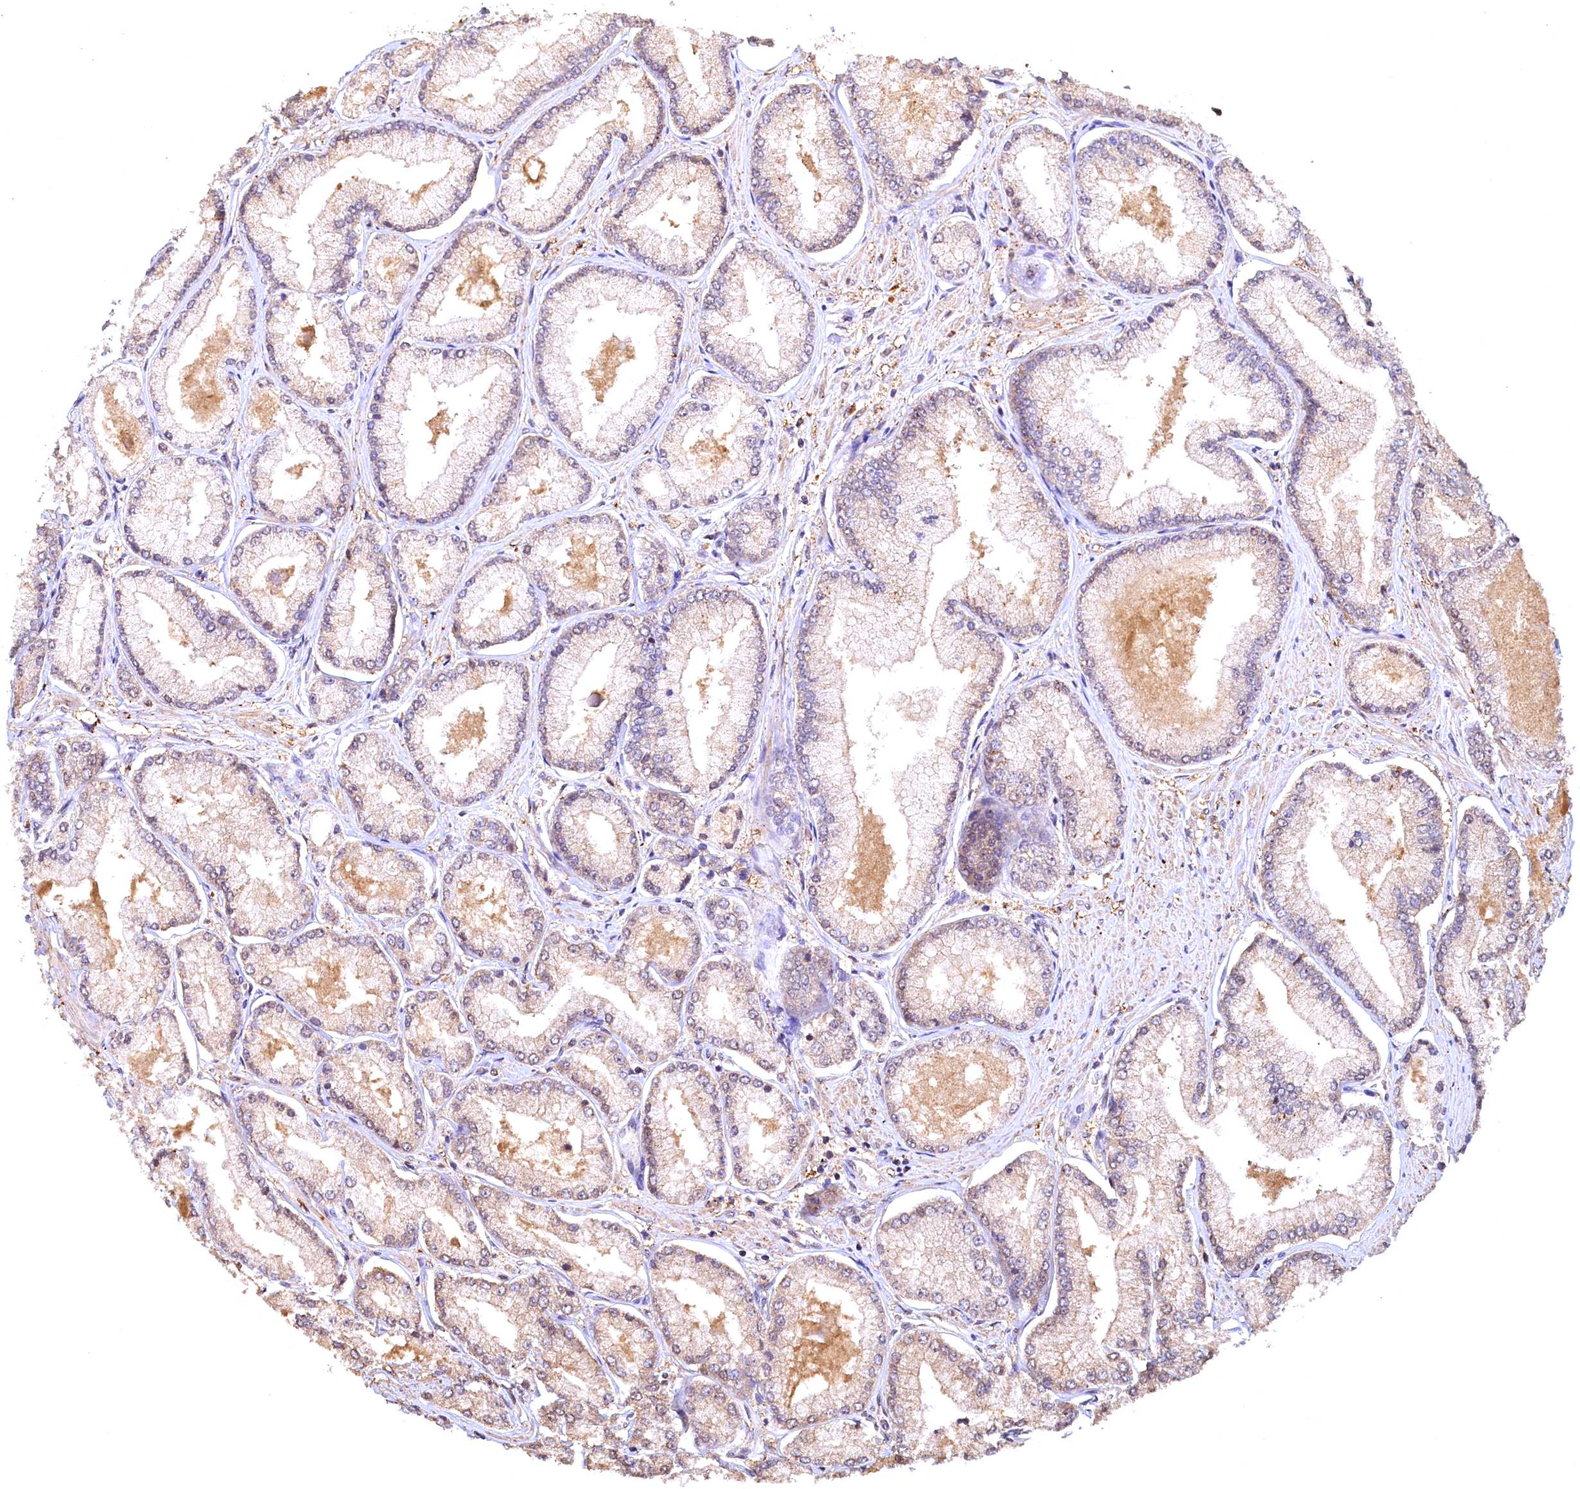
{"staining": {"intensity": "negative", "quantity": "none", "location": "none"}, "tissue": "prostate cancer", "cell_type": "Tumor cells", "image_type": "cancer", "snomed": [{"axis": "morphology", "description": "Adenocarcinoma, Low grade"}, {"axis": "topography", "description": "Prostate"}], "caption": "Tumor cells show no significant expression in low-grade adenocarcinoma (prostate). (DAB IHC with hematoxylin counter stain).", "gene": "UBL7", "patient": {"sex": "male", "age": 74}}